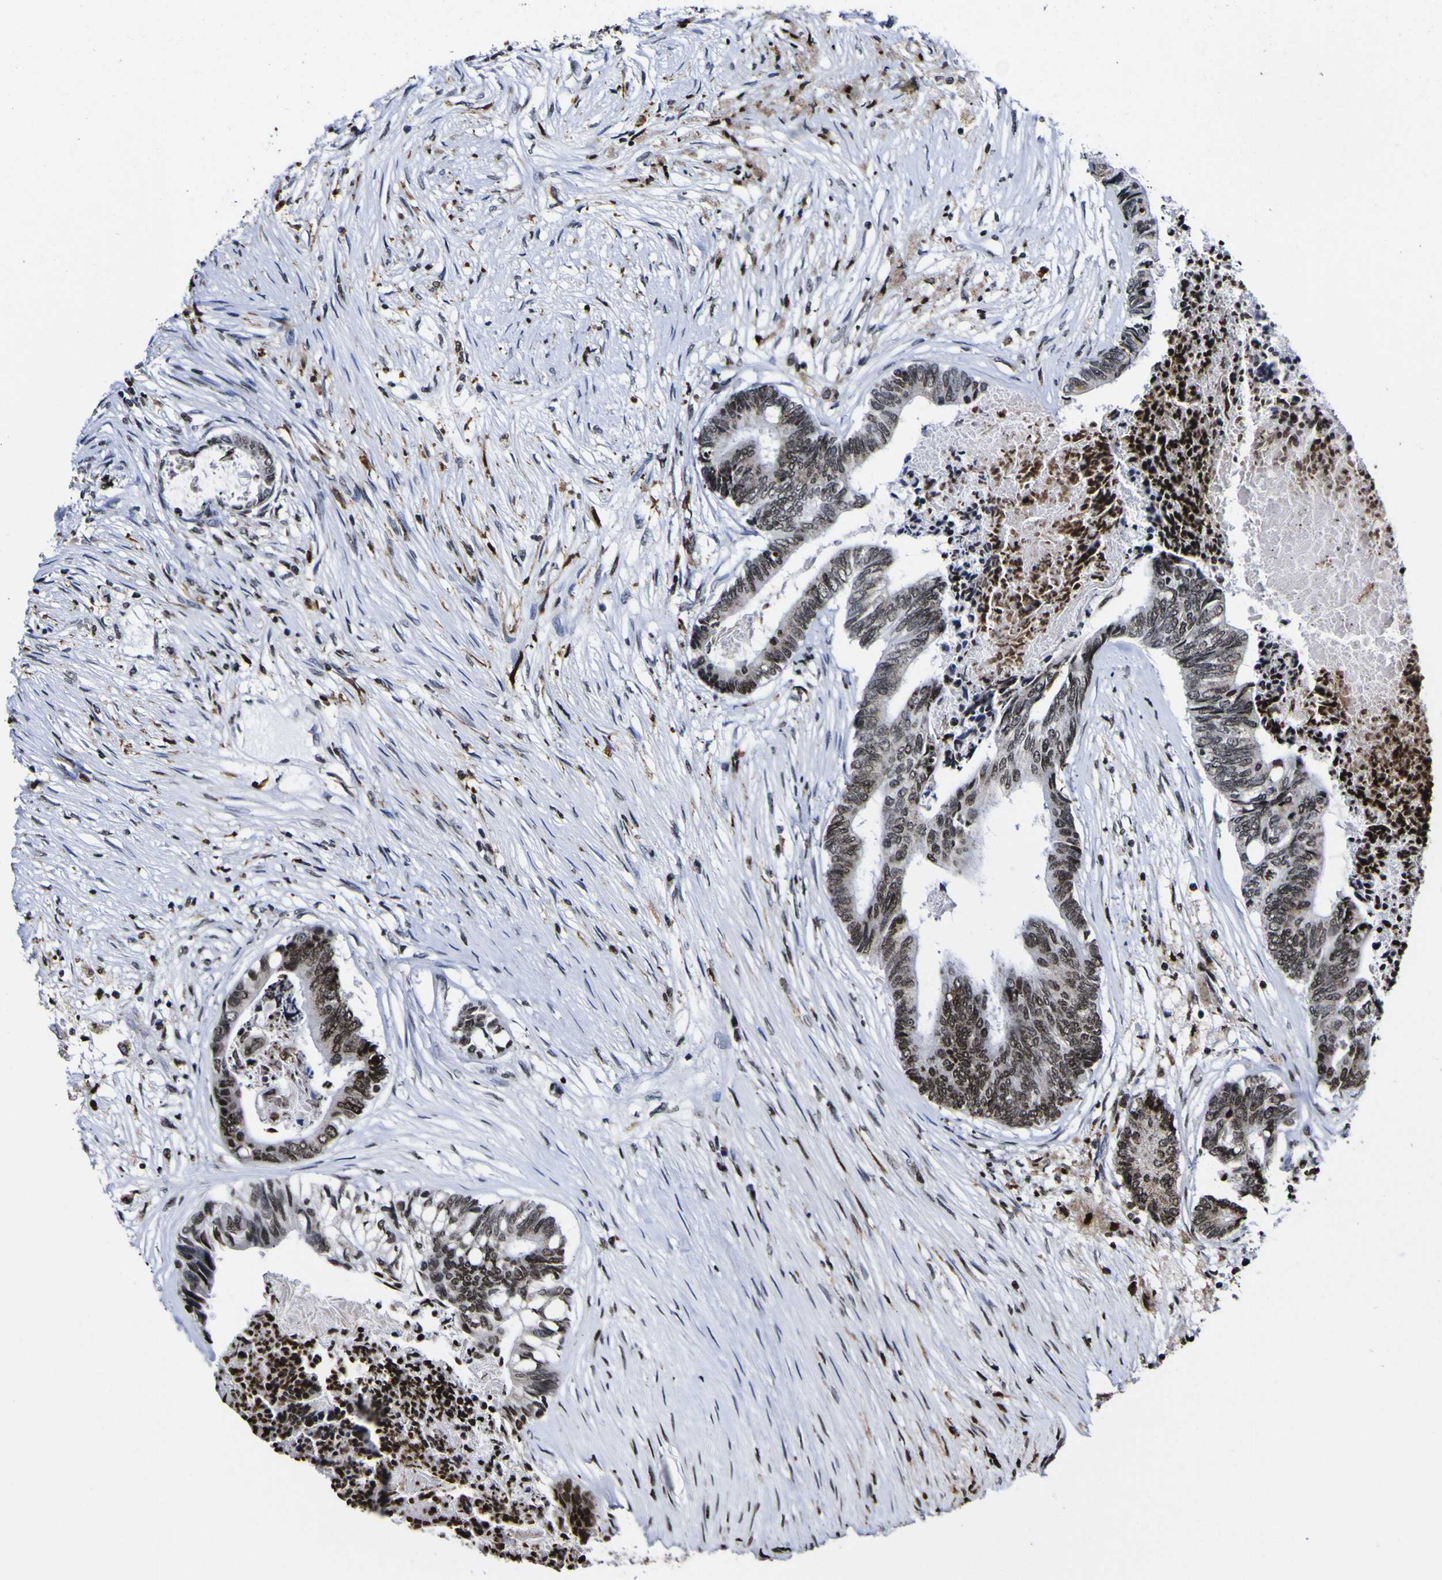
{"staining": {"intensity": "strong", "quantity": "25%-75%", "location": "nuclear"}, "tissue": "colorectal cancer", "cell_type": "Tumor cells", "image_type": "cancer", "snomed": [{"axis": "morphology", "description": "Adenocarcinoma, NOS"}, {"axis": "topography", "description": "Rectum"}], "caption": "This micrograph shows colorectal cancer stained with immunohistochemistry (IHC) to label a protein in brown. The nuclear of tumor cells show strong positivity for the protein. Nuclei are counter-stained blue.", "gene": "PIAS1", "patient": {"sex": "male", "age": 63}}